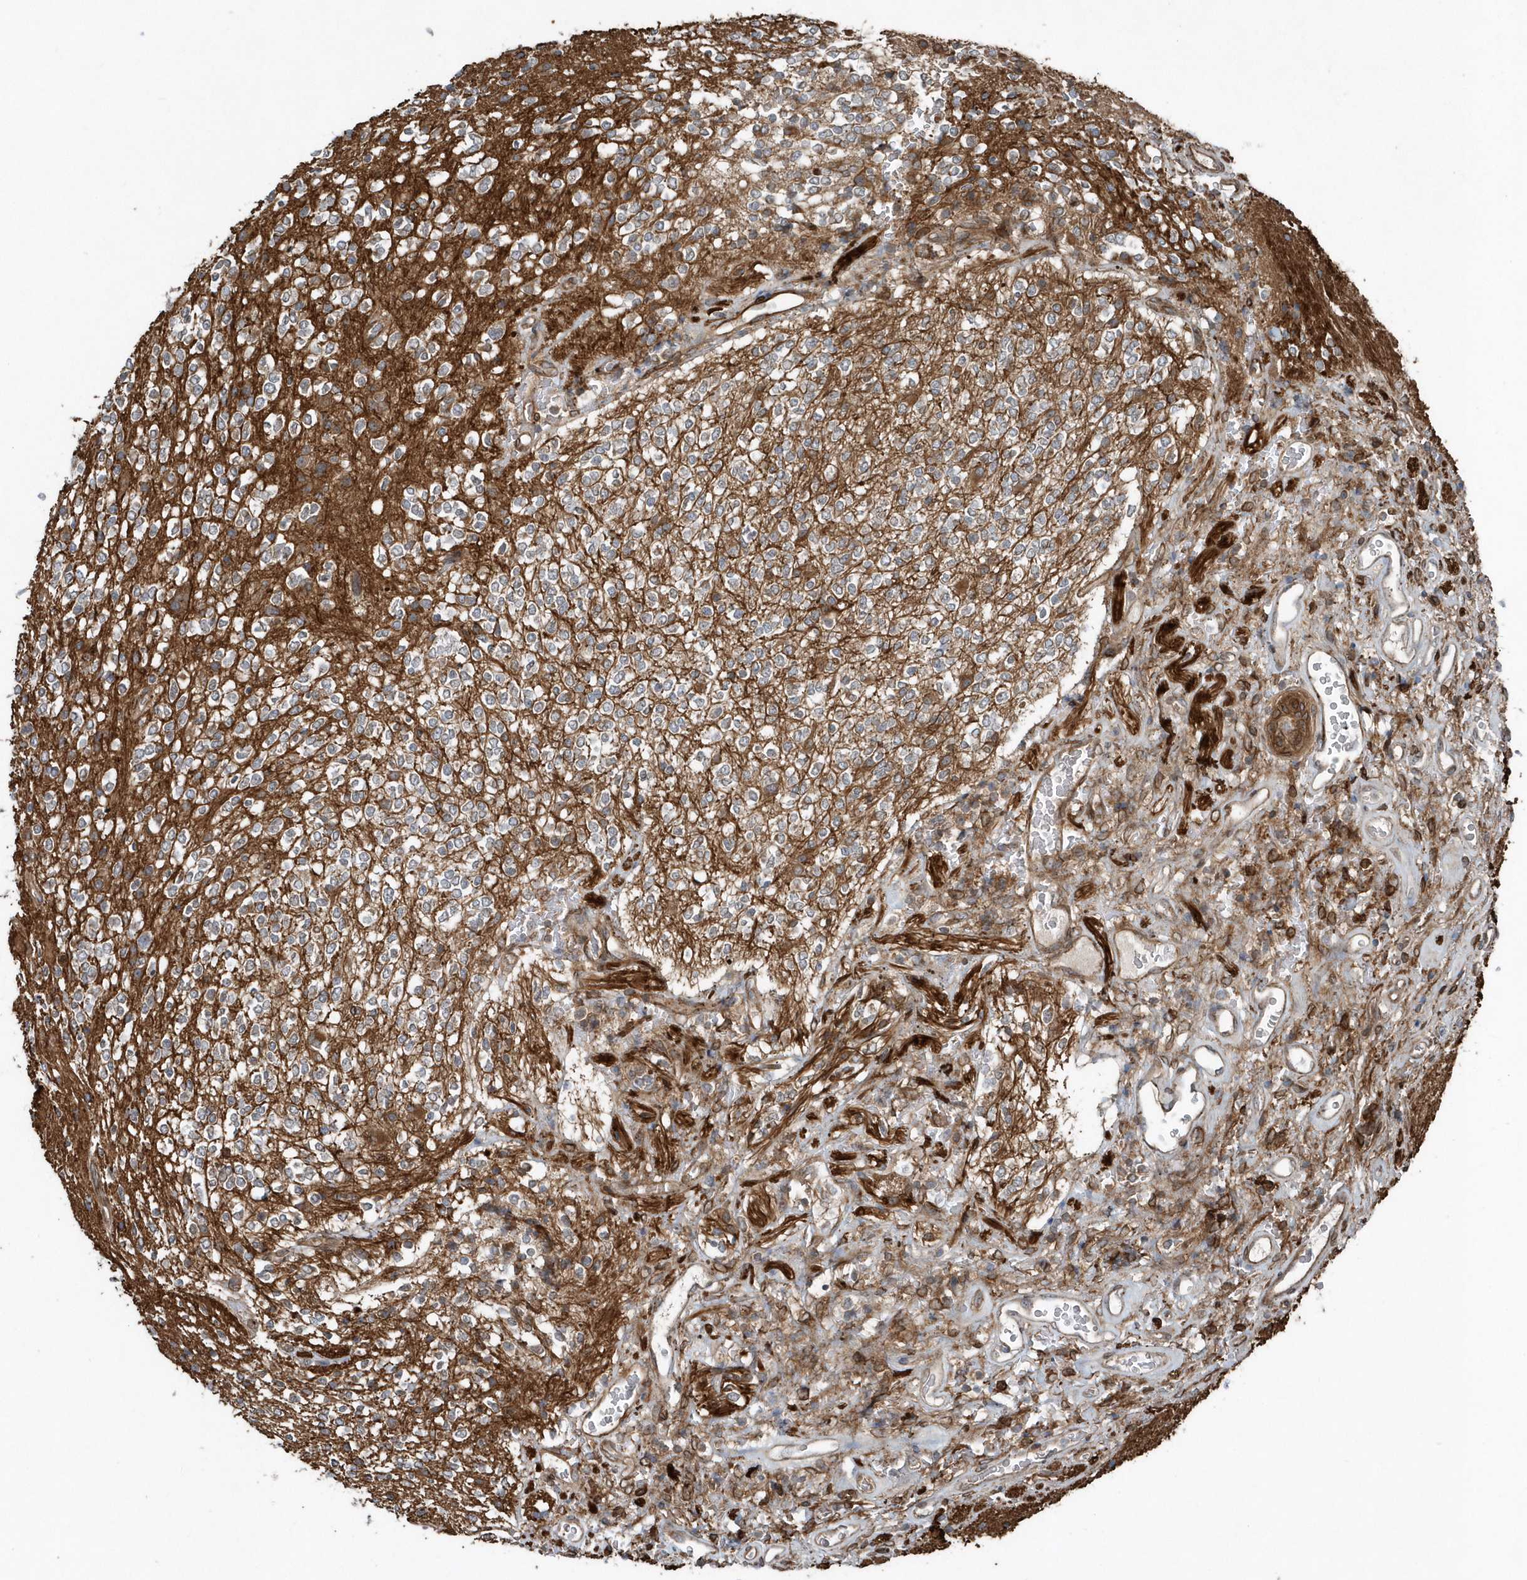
{"staining": {"intensity": "negative", "quantity": "none", "location": "none"}, "tissue": "glioma", "cell_type": "Tumor cells", "image_type": "cancer", "snomed": [{"axis": "morphology", "description": "Glioma, malignant, High grade"}, {"axis": "topography", "description": "Brain"}], "caption": "Immunohistochemical staining of human malignant glioma (high-grade) displays no significant expression in tumor cells.", "gene": "MCC", "patient": {"sex": "male", "age": 34}}